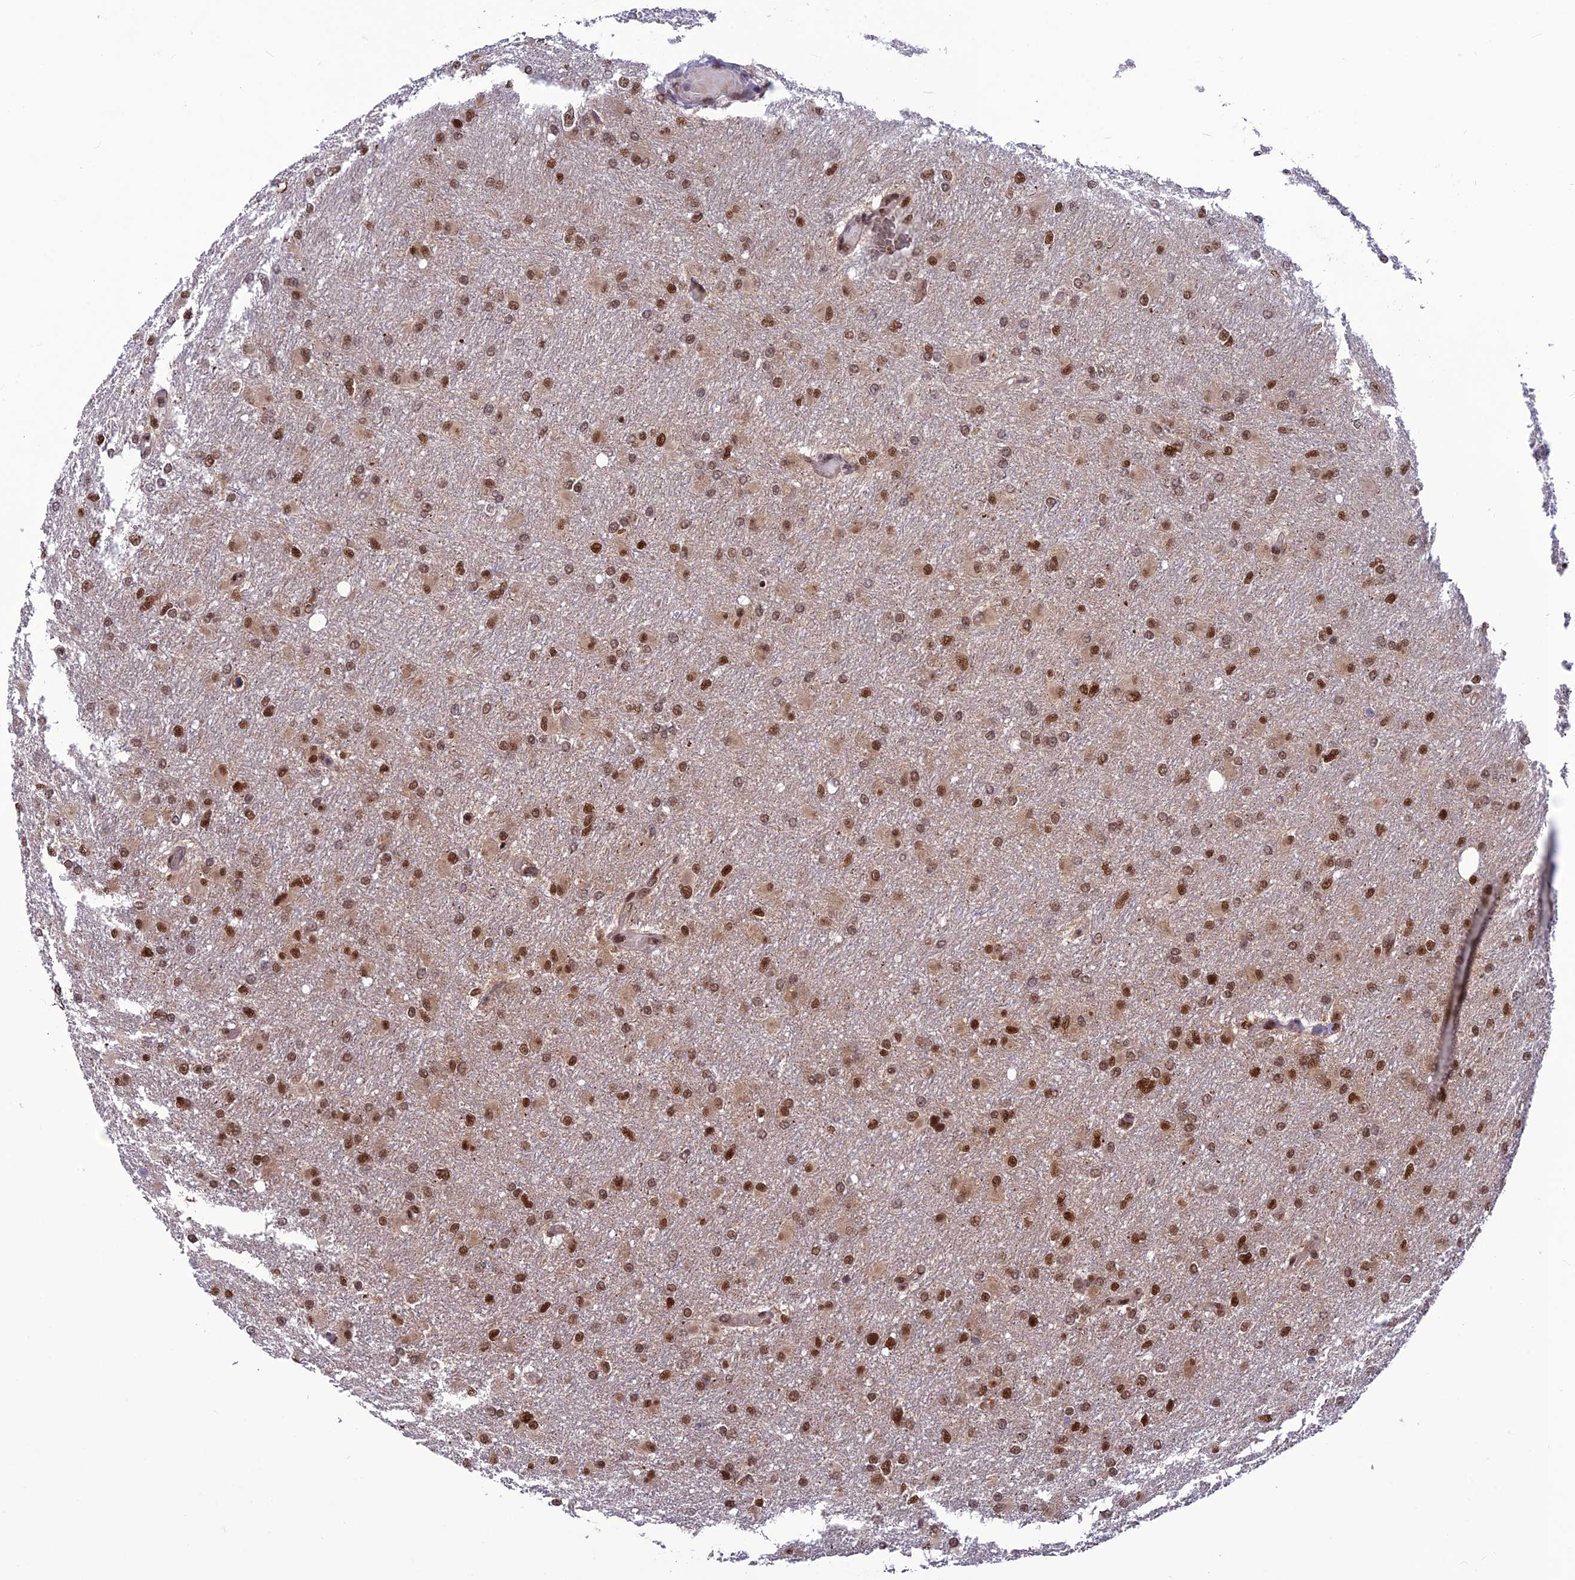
{"staining": {"intensity": "moderate", "quantity": ">75%", "location": "nuclear"}, "tissue": "glioma", "cell_type": "Tumor cells", "image_type": "cancer", "snomed": [{"axis": "morphology", "description": "Glioma, malignant, High grade"}, {"axis": "topography", "description": "Cerebral cortex"}], "caption": "Glioma stained with a protein marker demonstrates moderate staining in tumor cells.", "gene": "RTRAF", "patient": {"sex": "female", "age": 36}}